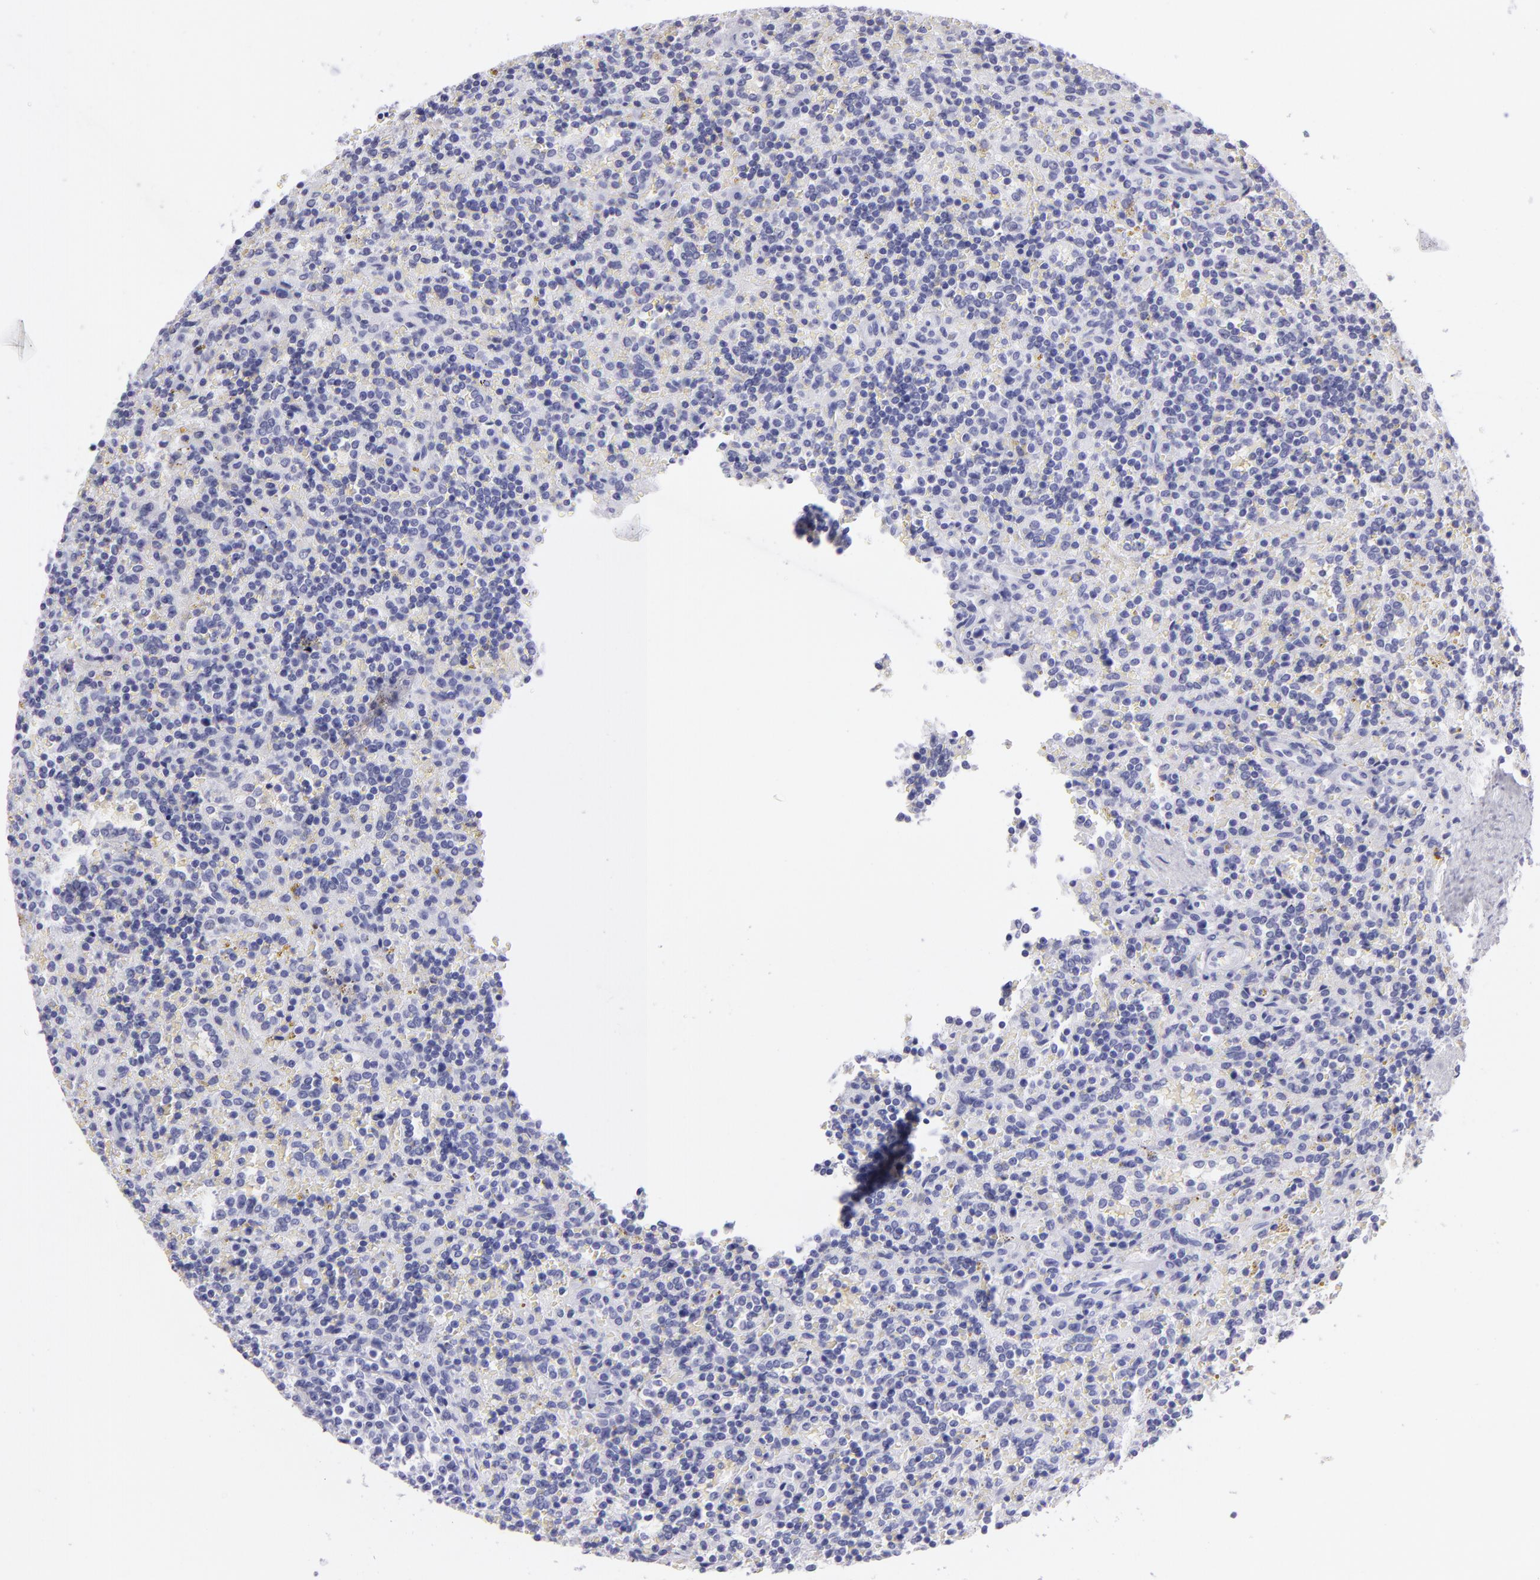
{"staining": {"intensity": "negative", "quantity": "none", "location": "none"}, "tissue": "lymphoma", "cell_type": "Tumor cells", "image_type": "cancer", "snomed": [{"axis": "morphology", "description": "Malignant lymphoma, non-Hodgkin's type, Low grade"}, {"axis": "topography", "description": "Spleen"}], "caption": "Lymphoma was stained to show a protein in brown. There is no significant staining in tumor cells. The staining was performed using DAB (3,3'-diaminobenzidine) to visualize the protein expression in brown, while the nuclei were stained in blue with hematoxylin (Magnification: 20x).", "gene": "PVALB", "patient": {"sex": "male", "age": 67}}